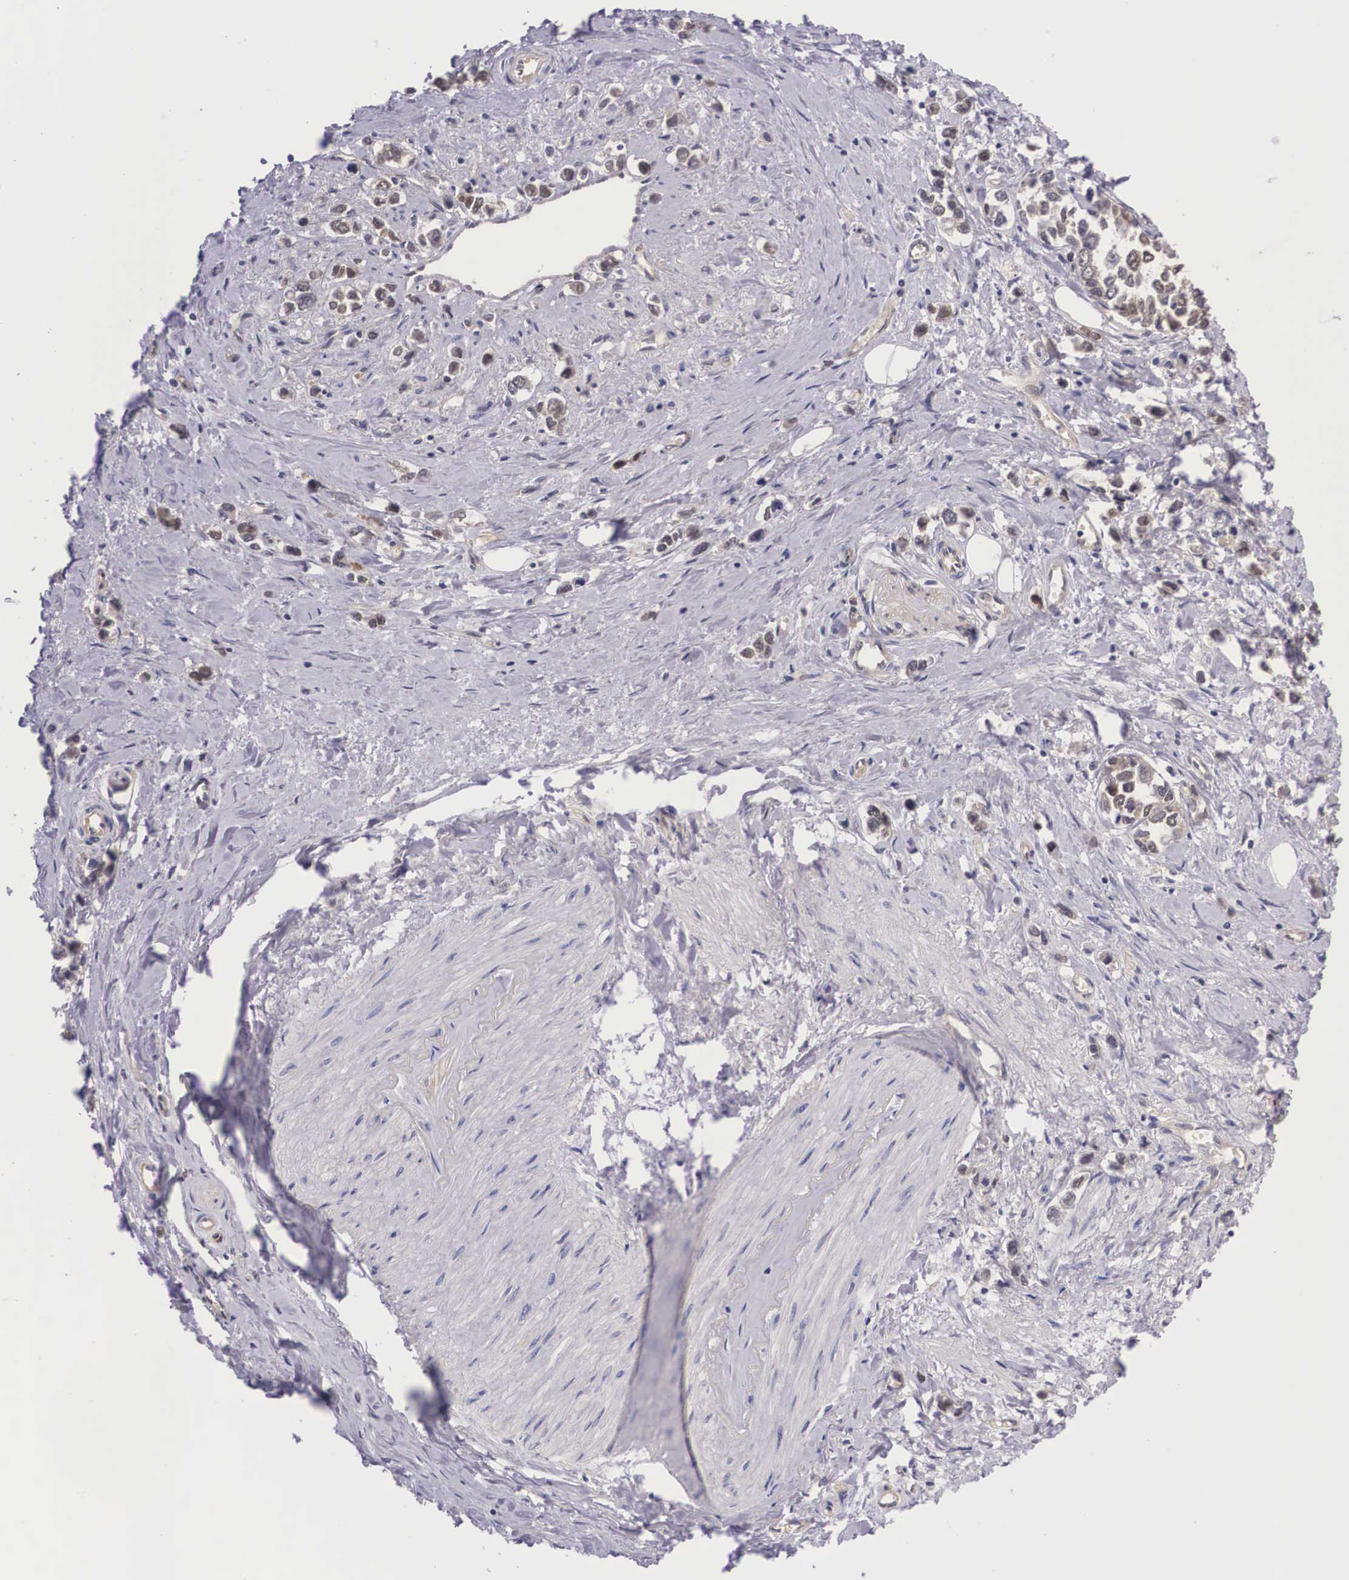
{"staining": {"intensity": "moderate", "quantity": "25%-75%", "location": "cytoplasmic/membranous"}, "tissue": "stomach cancer", "cell_type": "Tumor cells", "image_type": "cancer", "snomed": [{"axis": "morphology", "description": "Adenocarcinoma, NOS"}, {"axis": "topography", "description": "Stomach, upper"}], "caption": "Adenocarcinoma (stomach) stained for a protein displays moderate cytoplasmic/membranous positivity in tumor cells.", "gene": "IGBP1", "patient": {"sex": "male", "age": 76}}